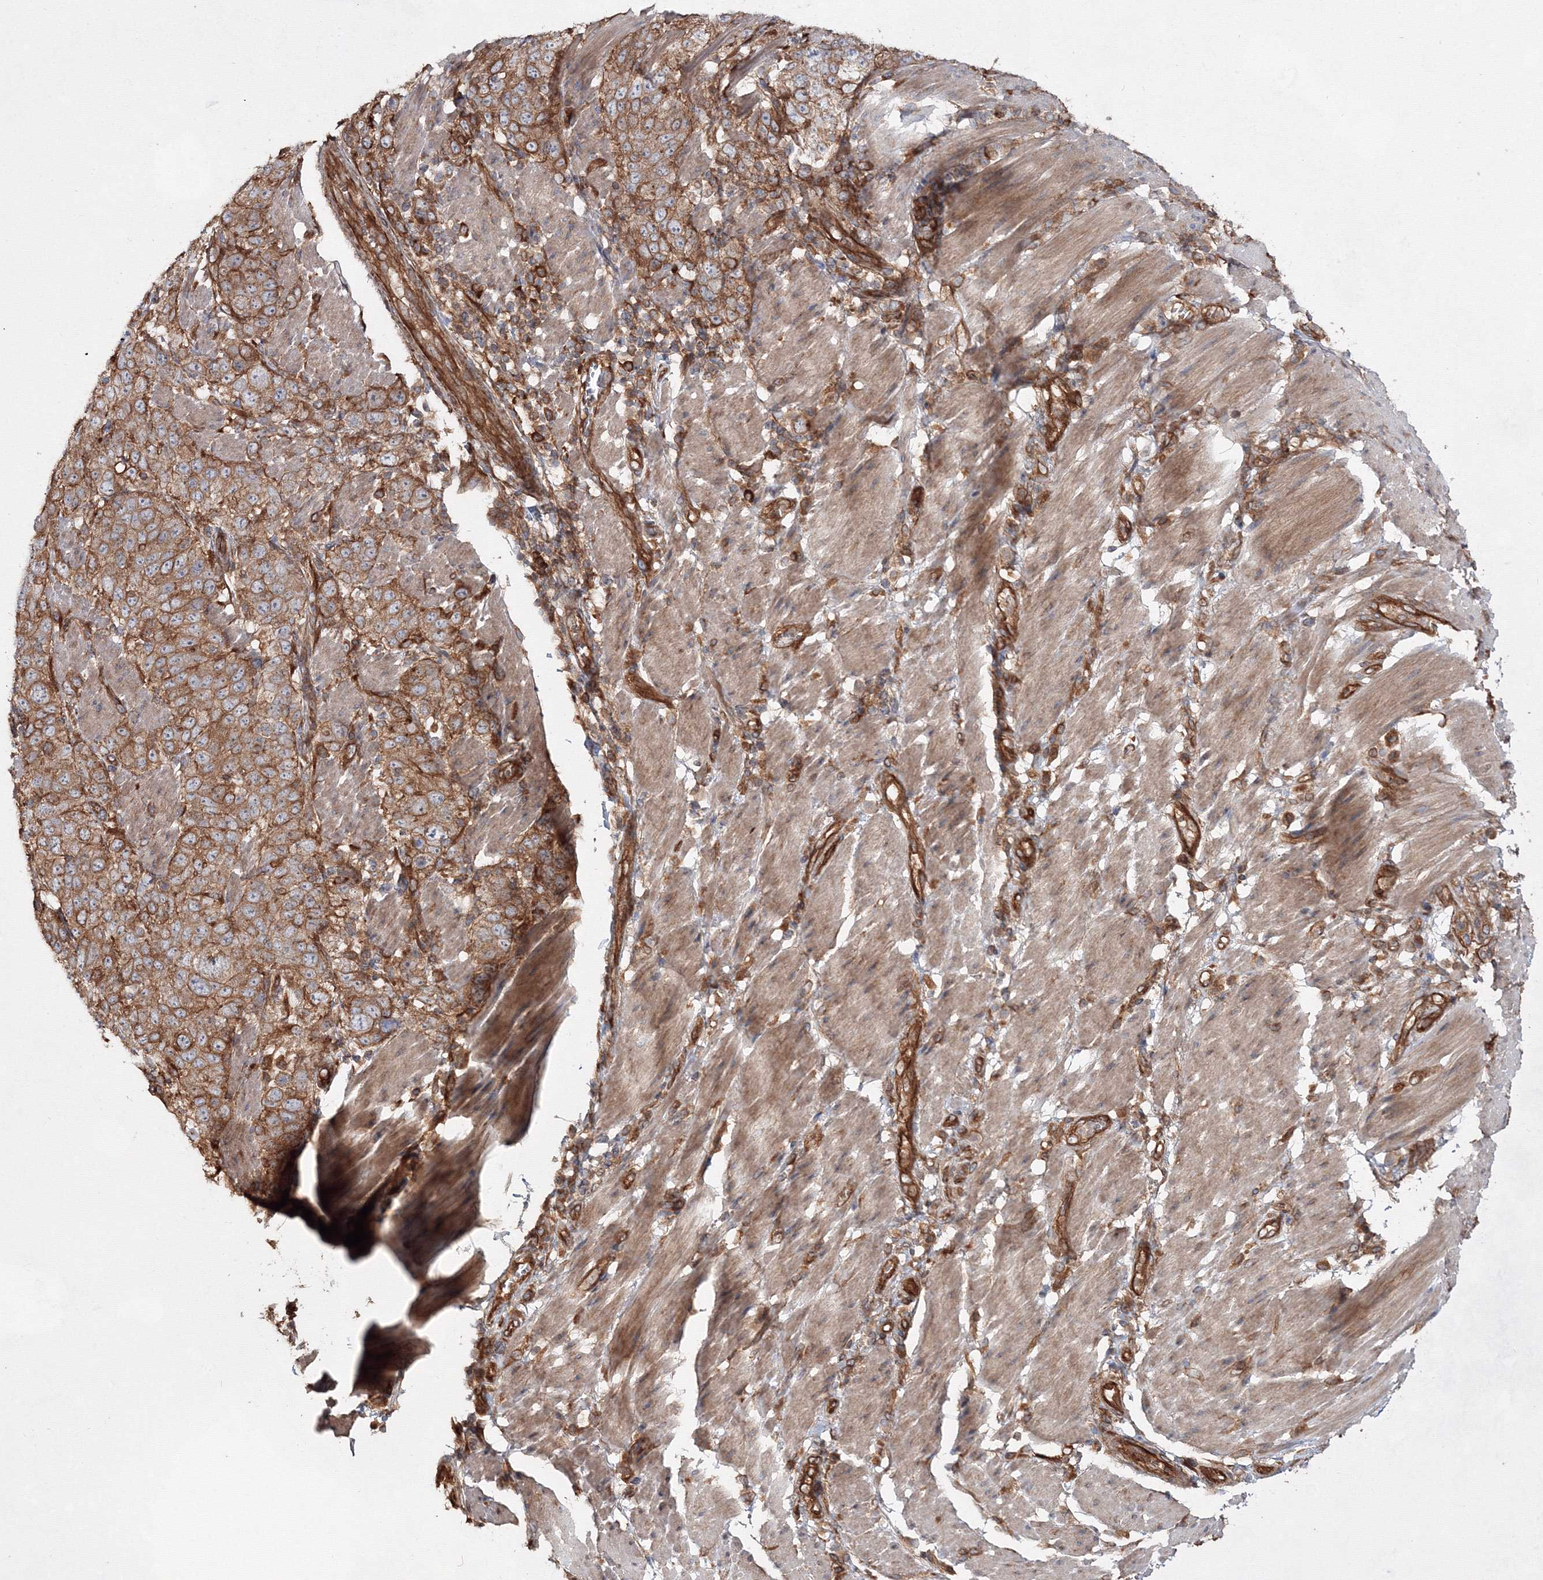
{"staining": {"intensity": "moderate", "quantity": ">75%", "location": "cytoplasmic/membranous"}, "tissue": "stomach cancer", "cell_type": "Tumor cells", "image_type": "cancer", "snomed": [{"axis": "morphology", "description": "Adenocarcinoma, NOS"}, {"axis": "topography", "description": "Stomach"}], "caption": "IHC of human stomach cancer (adenocarcinoma) displays medium levels of moderate cytoplasmic/membranous staining in approximately >75% of tumor cells.", "gene": "EXOC6", "patient": {"sex": "male", "age": 48}}